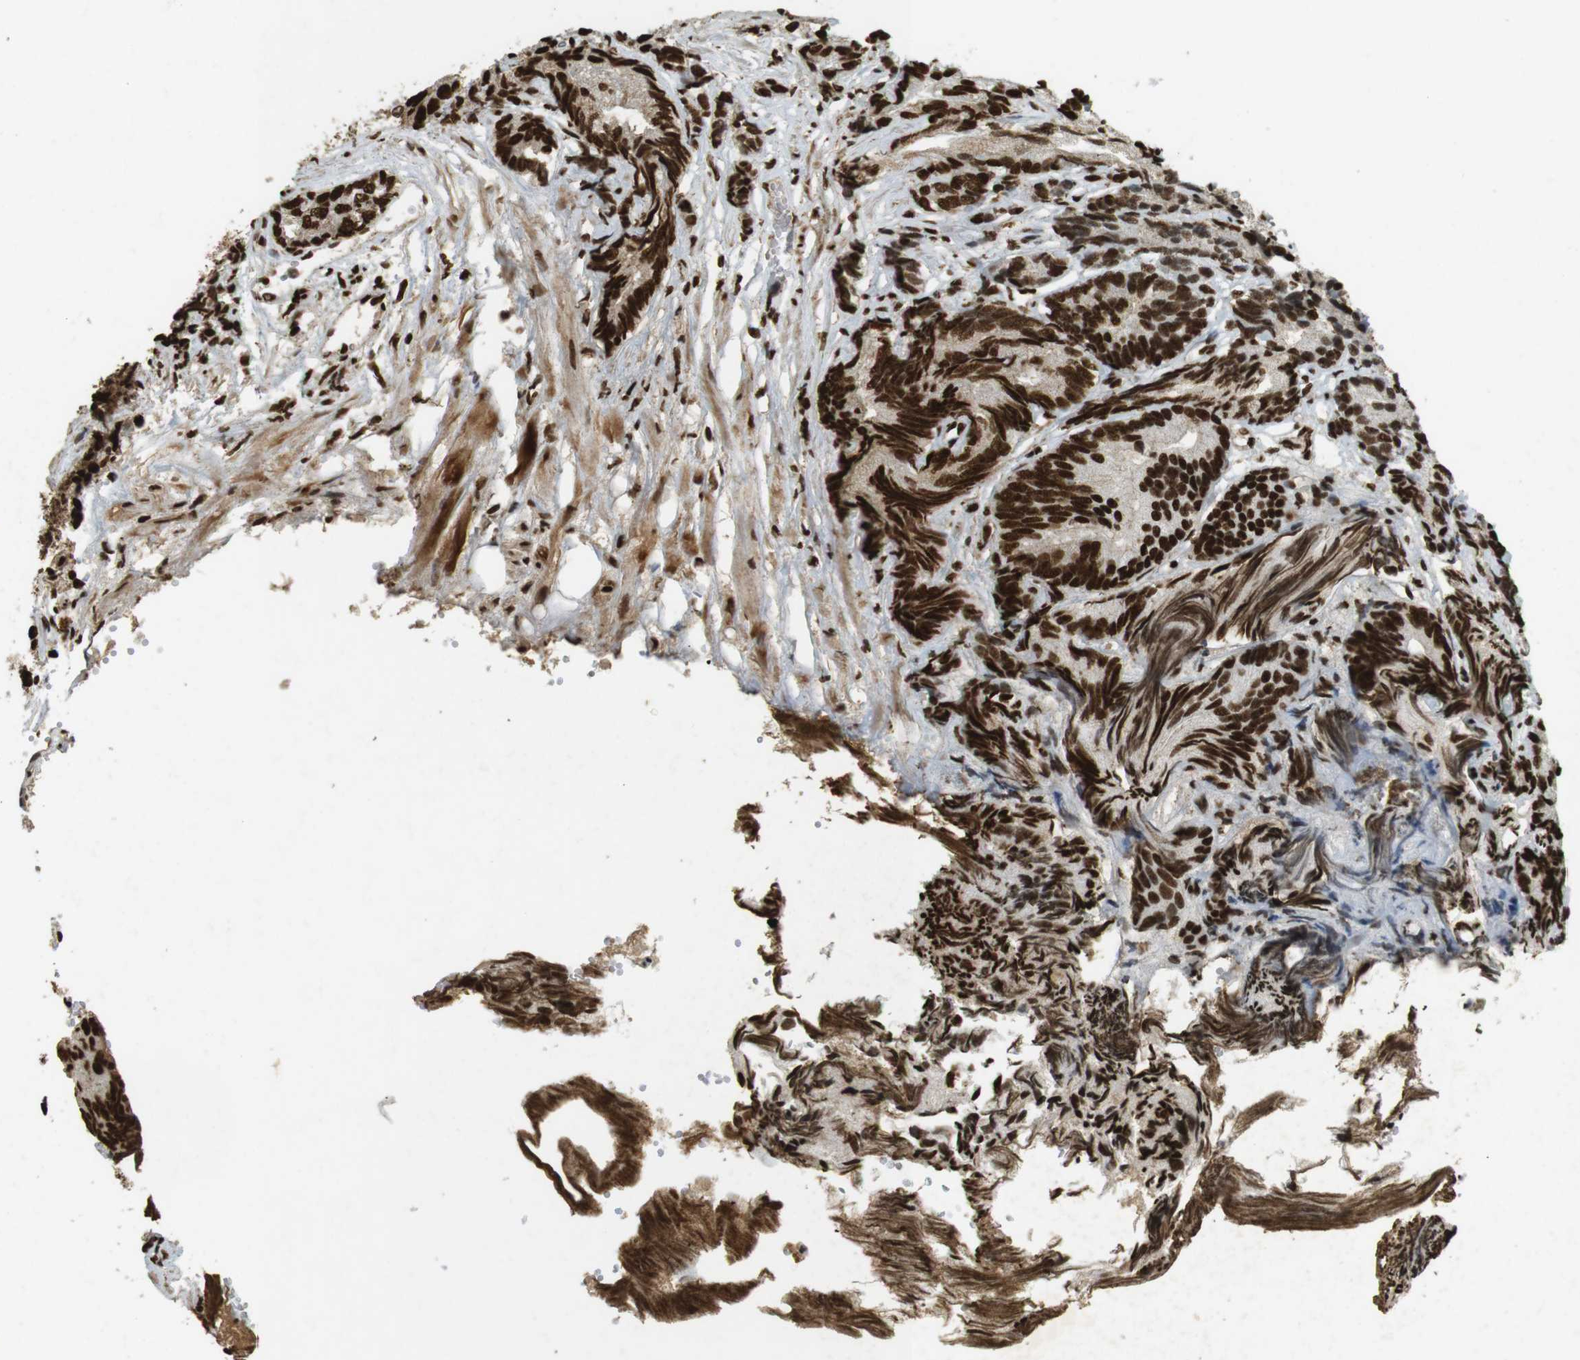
{"staining": {"intensity": "strong", "quantity": ">75%", "location": "cytoplasmic/membranous,nuclear"}, "tissue": "prostate cancer", "cell_type": "Tumor cells", "image_type": "cancer", "snomed": [{"axis": "morphology", "description": "Adenocarcinoma, Low grade"}, {"axis": "topography", "description": "Prostate"}], "caption": "Brown immunohistochemical staining in human prostate cancer shows strong cytoplasmic/membranous and nuclear expression in approximately >75% of tumor cells. (DAB IHC, brown staining for protein, blue staining for nuclei).", "gene": "GATA4", "patient": {"sex": "male", "age": 89}}